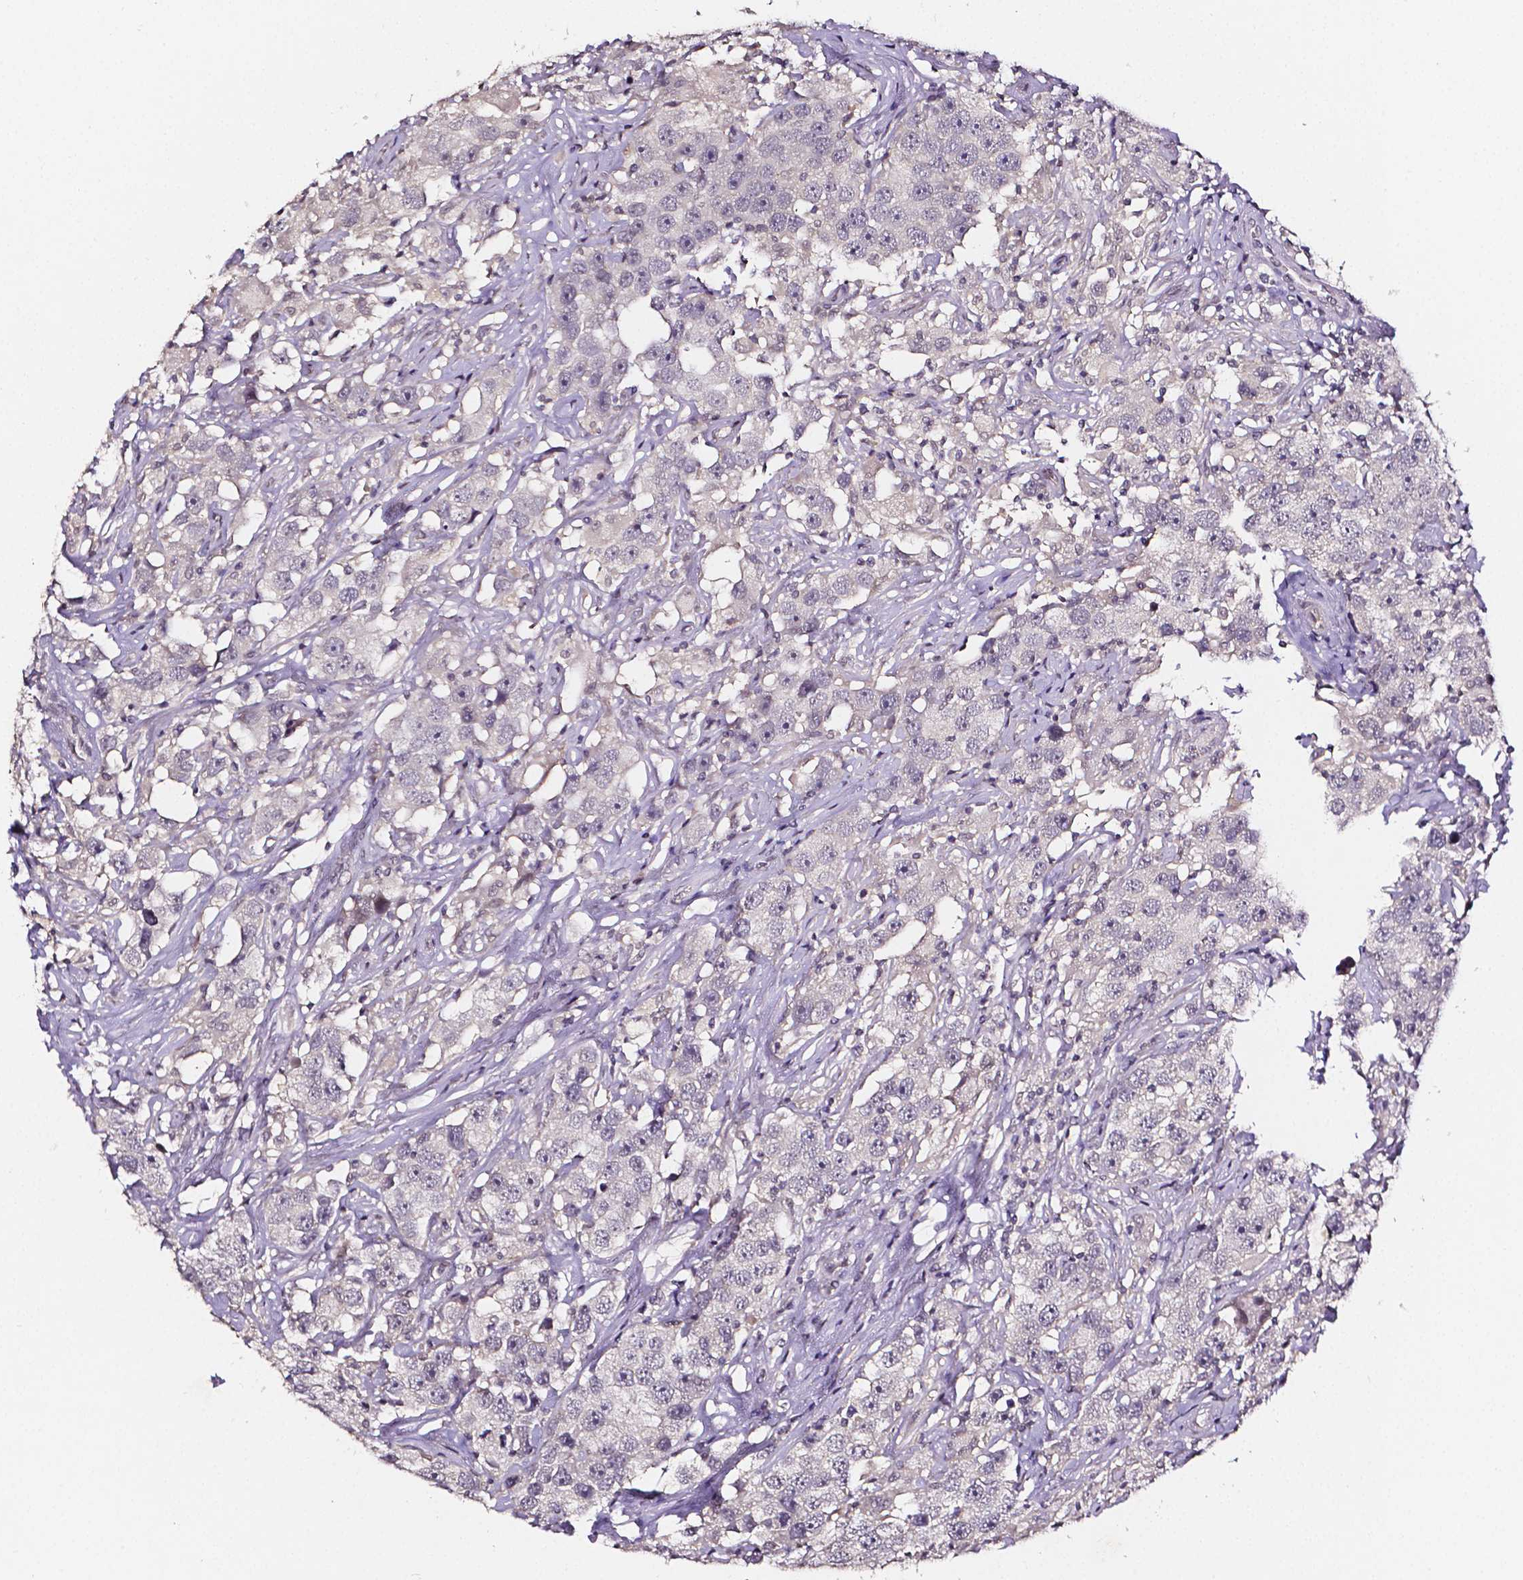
{"staining": {"intensity": "negative", "quantity": "none", "location": "none"}, "tissue": "testis cancer", "cell_type": "Tumor cells", "image_type": "cancer", "snomed": [{"axis": "morphology", "description": "Seminoma, NOS"}, {"axis": "topography", "description": "Testis"}], "caption": "High magnification brightfield microscopy of testis seminoma stained with DAB (brown) and counterstained with hematoxylin (blue): tumor cells show no significant positivity.", "gene": "NRGN", "patient": {"sex": "male", "age": 49}}